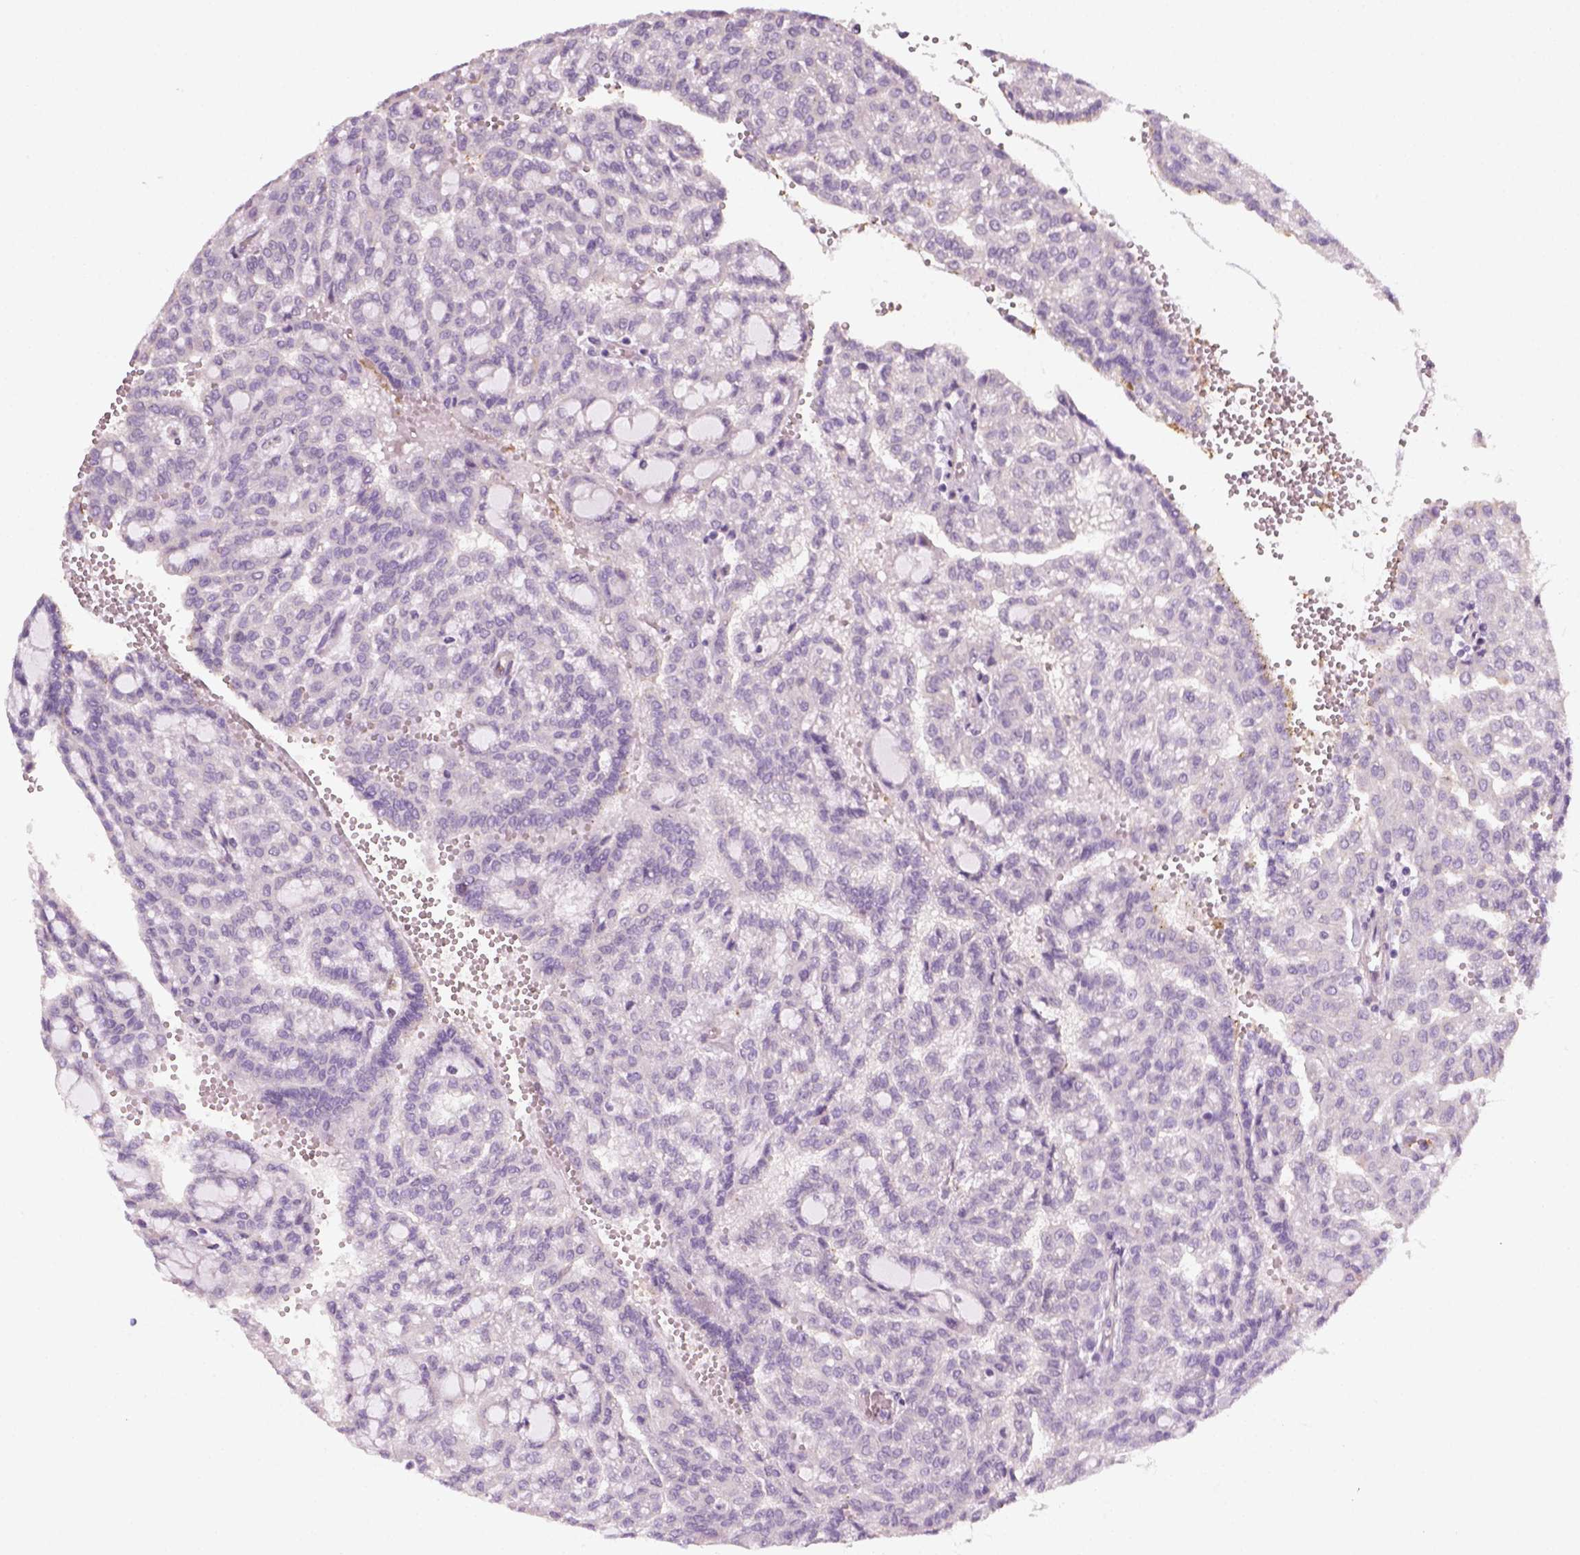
{"staining": {"intensity": "negative", "quantity": "none", "location": "none"}, "tissue": "renal cancer", "cell_type": "Tumor cells", "image_type": "cancer", "snomed": [{"axis": "morphology", "description": "Adenocarcinoma, NOS"}, {"axis": "topography", "description": "Kidney"}], "caption": "A micrograph of renal cancer (adenocarcinoma) stained for a protein displays no brown staining in tumor cells.", "gene": "FAM163B", "patient": {"sex": "male", "age": 63}}